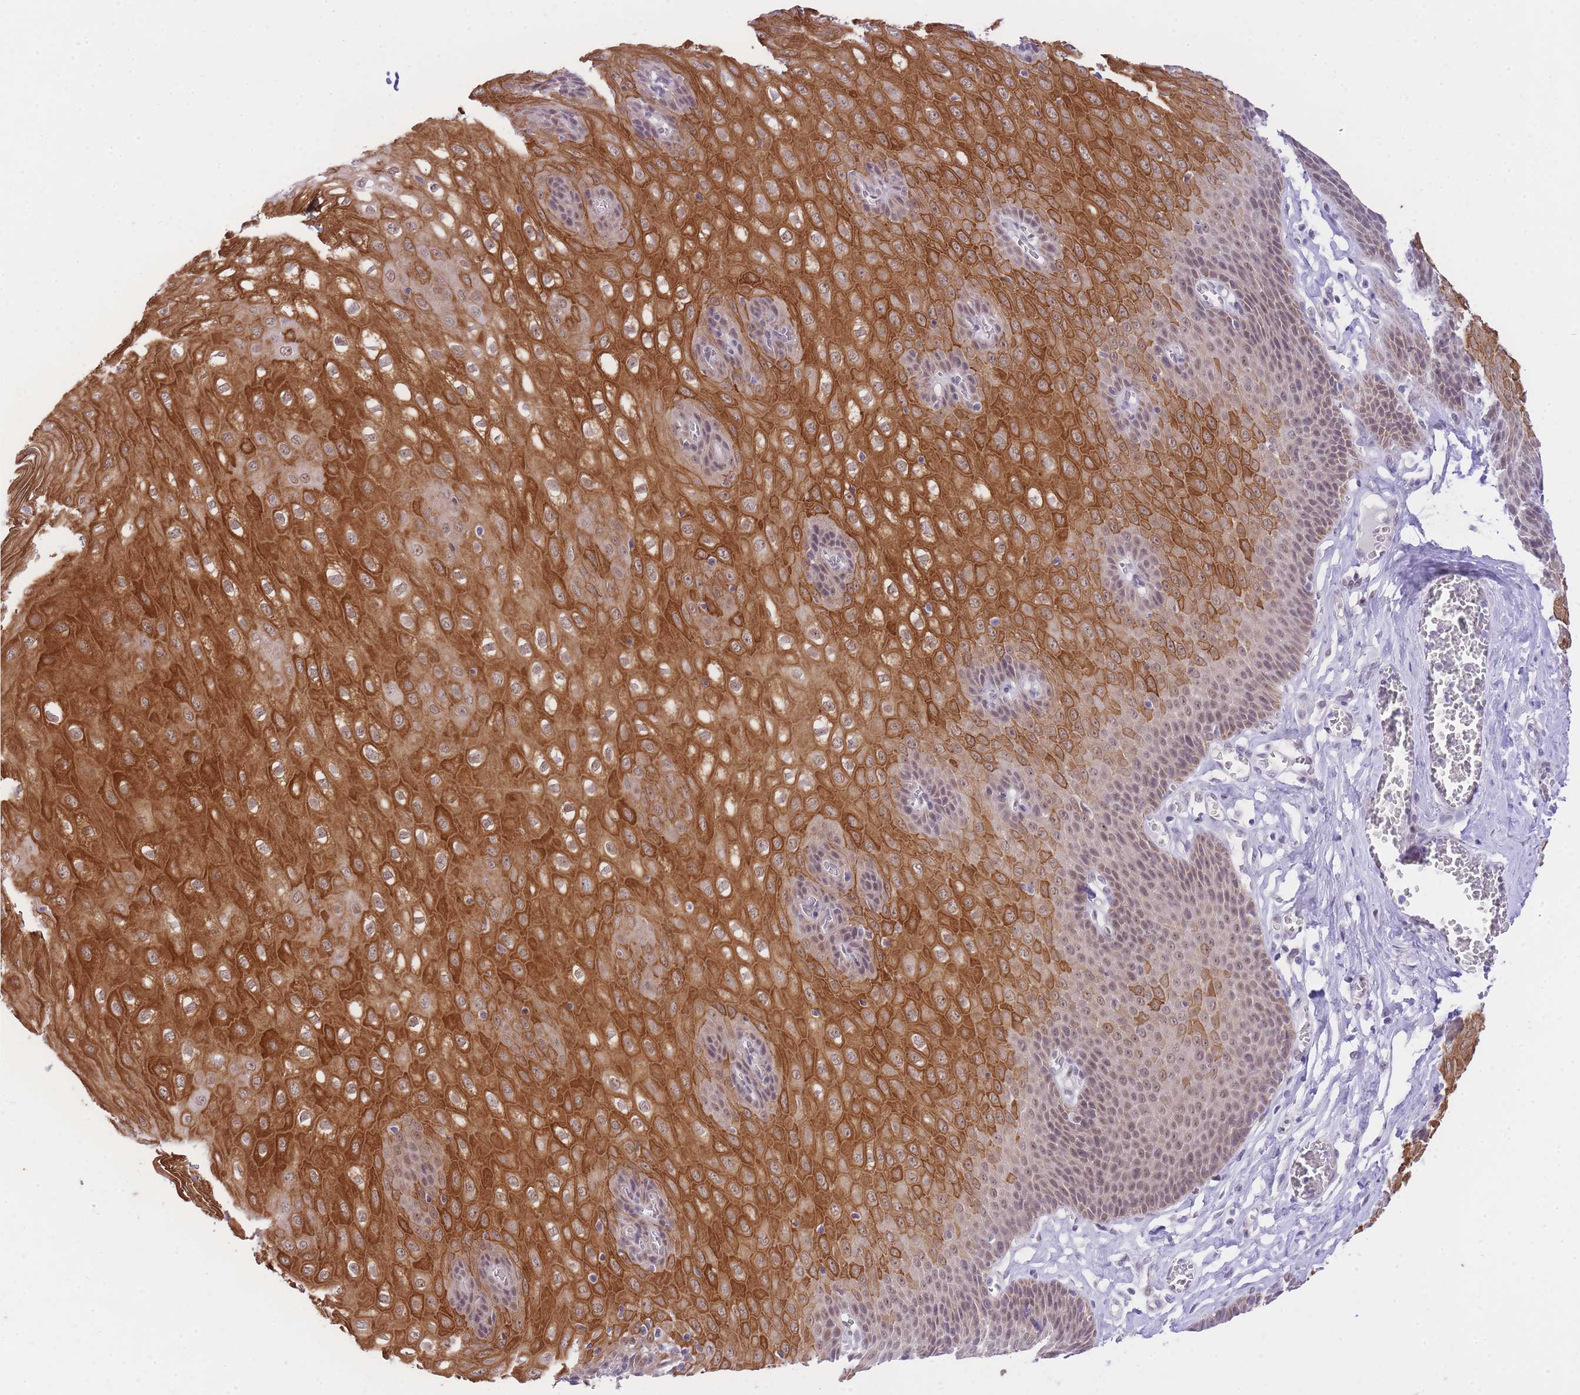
{"staining": {"intensity": "strong", "quantity": "25%-75%", "location": "cytoplasmic/membranous,nuclear"}, "tissue": "esophagus", "cell_type": "Squamous epithelial cells", "image_type": "normal", "snomed": [{"axis": "morphology", "description": "Normal tissue, NOS"}, {"axis": "topography", "description": "Esophagus"}], "caption": "Protein analysis of normal esophagus shows strong cytoplasmic/membranous,nuclear expression in about 25%-75% of squamous epithelial cells.", "gene": "UBXN7", "patient": {"sex": "male", "age": 60}}